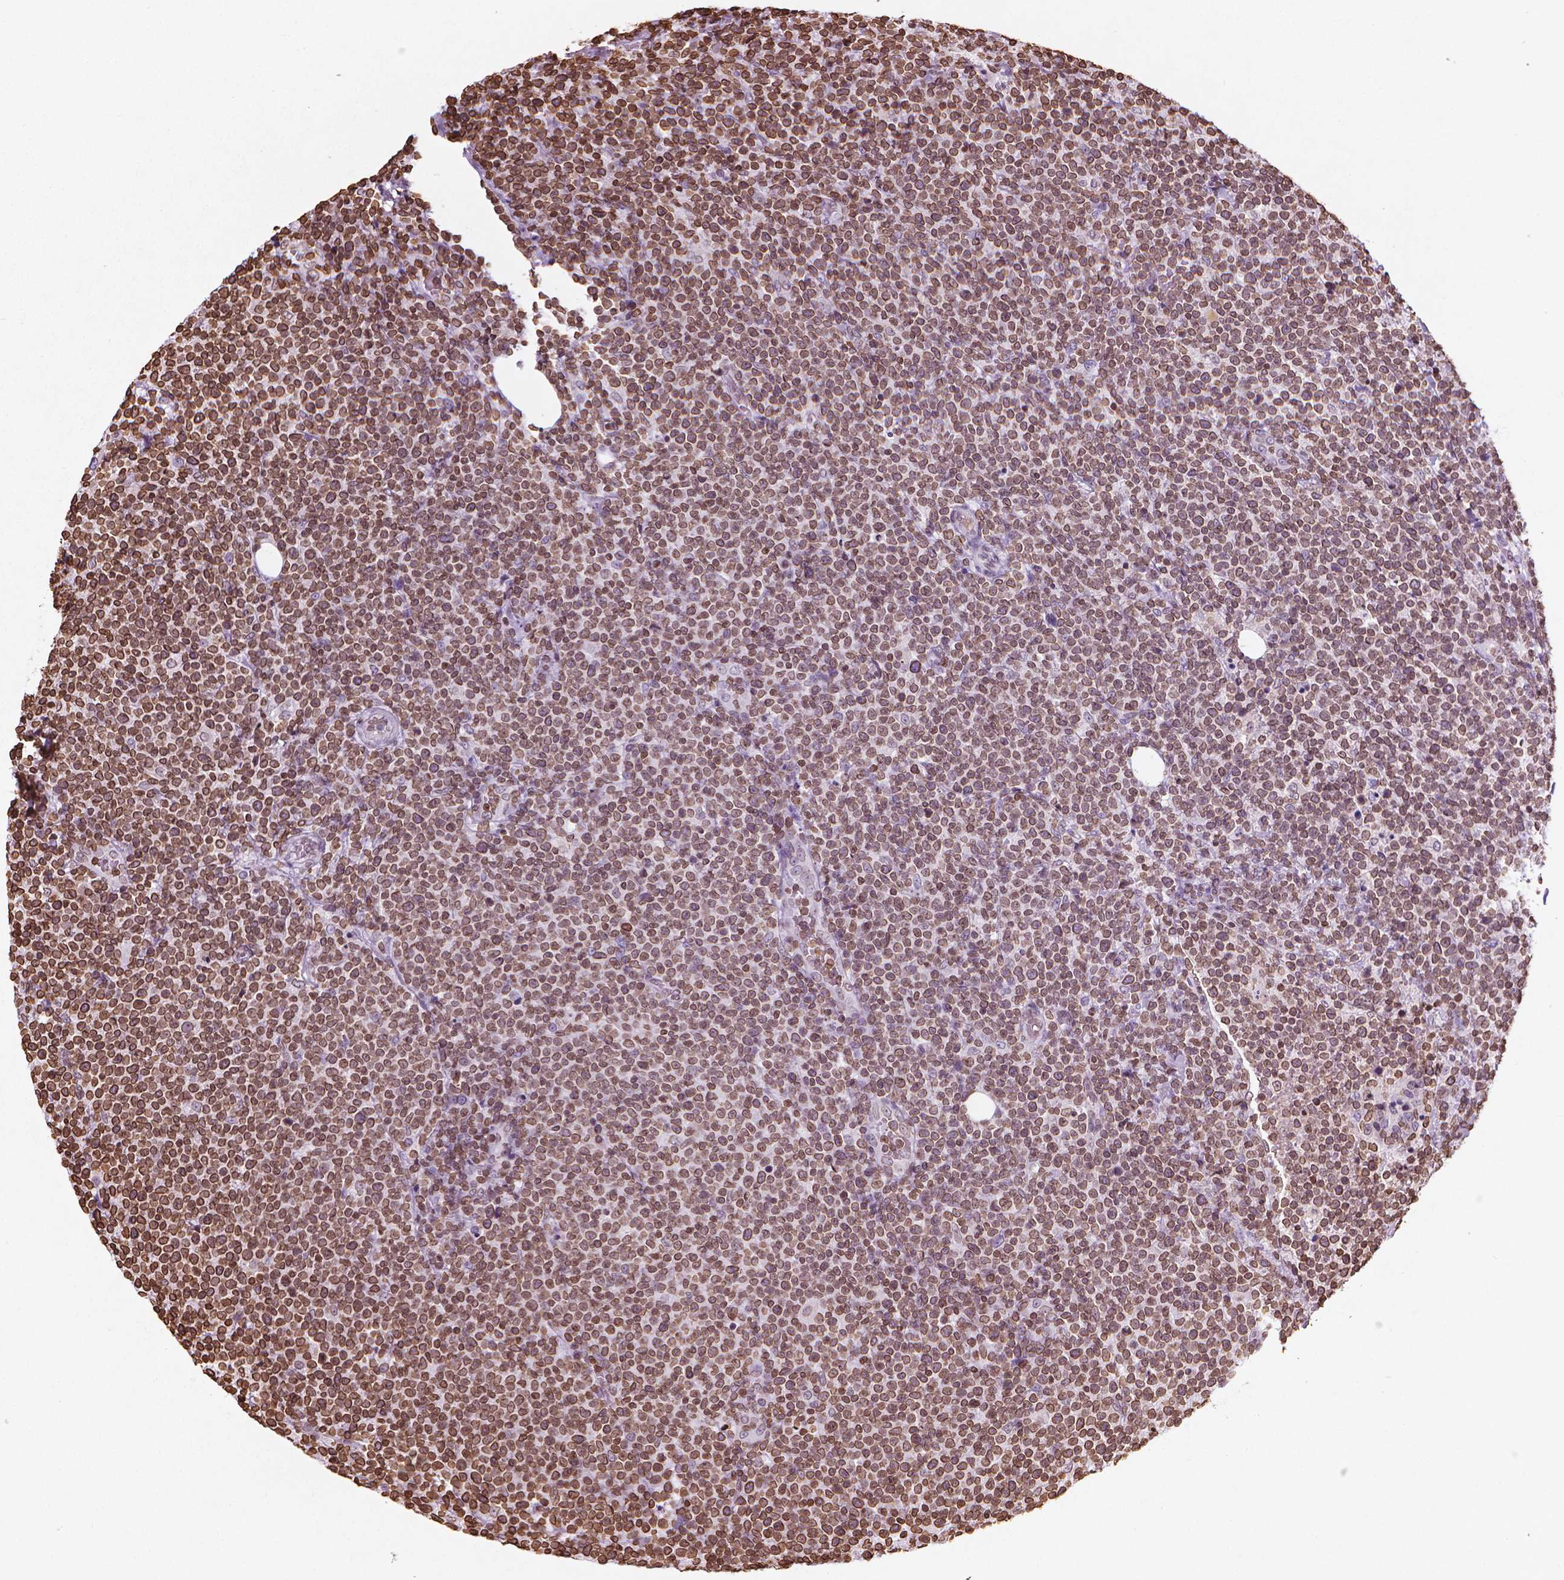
{"staining": {"intensity": "moderate", "quantity": ">75%", "location": "cytoplasmic/membranous,nuclear"}, "tissue": "lymphoma", "cell_type": "Tumor cells", "image_type": "cancer", "snomed": [{"axis": "morphology", "description": "Malignant lymphoma, non-Hodgkin's type, High grade"}, {"axis": "topography", "description": "Lymph node"}], "caption": "Immunohistochemistry (DAB) staining of human lymphoma shows moderate cytoplasmic/membranous and nuclear protein staining in approximately >75% of tumor cells.", "gene": "LMNB1", "patient": {"sex": "male", "age": 61}}